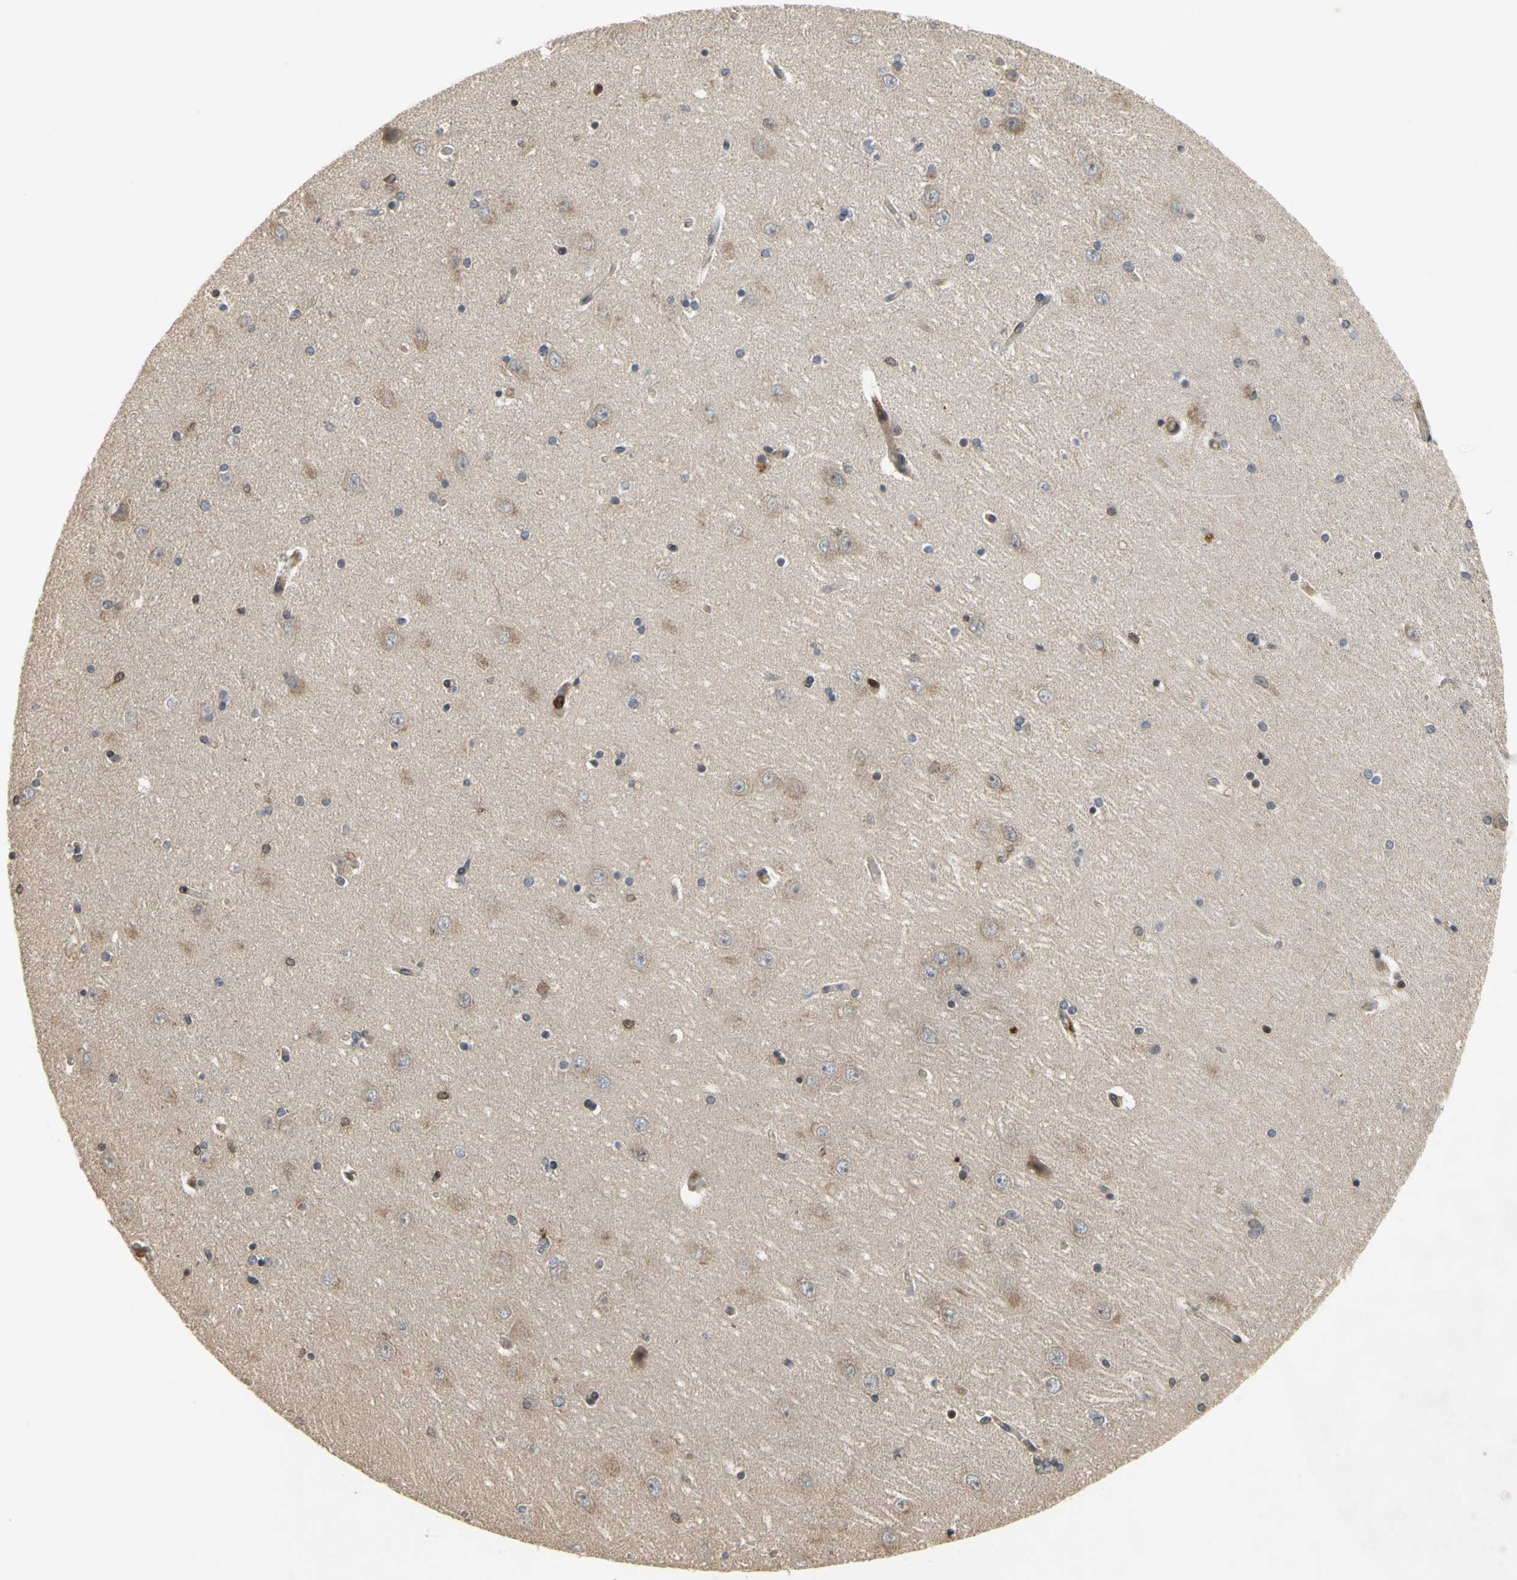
{"staining": {"intensity": "weak", "quantity": "<25%", "location": "cytoplasmic/membranous"}, "tissue": "hippocampus", "cell_type": "Glial cells", "image_type": "normal", "snomed": [{"axis": "morphology", "description": "Normal tissue, NOS"}, {"axis": "topography", "description": "Hippocampus"}], "caption": "The micrograph exhibits no staining of glial cells in normal hippocampus. Brightfield microscopy of IHC stained with DAB (3,3'-diaminobenzidine) (brown) and hematoxylin (blue), captured at high magnification.", "gene": "PLXNA2", "patient": {"sex": "female", "age": 54}}